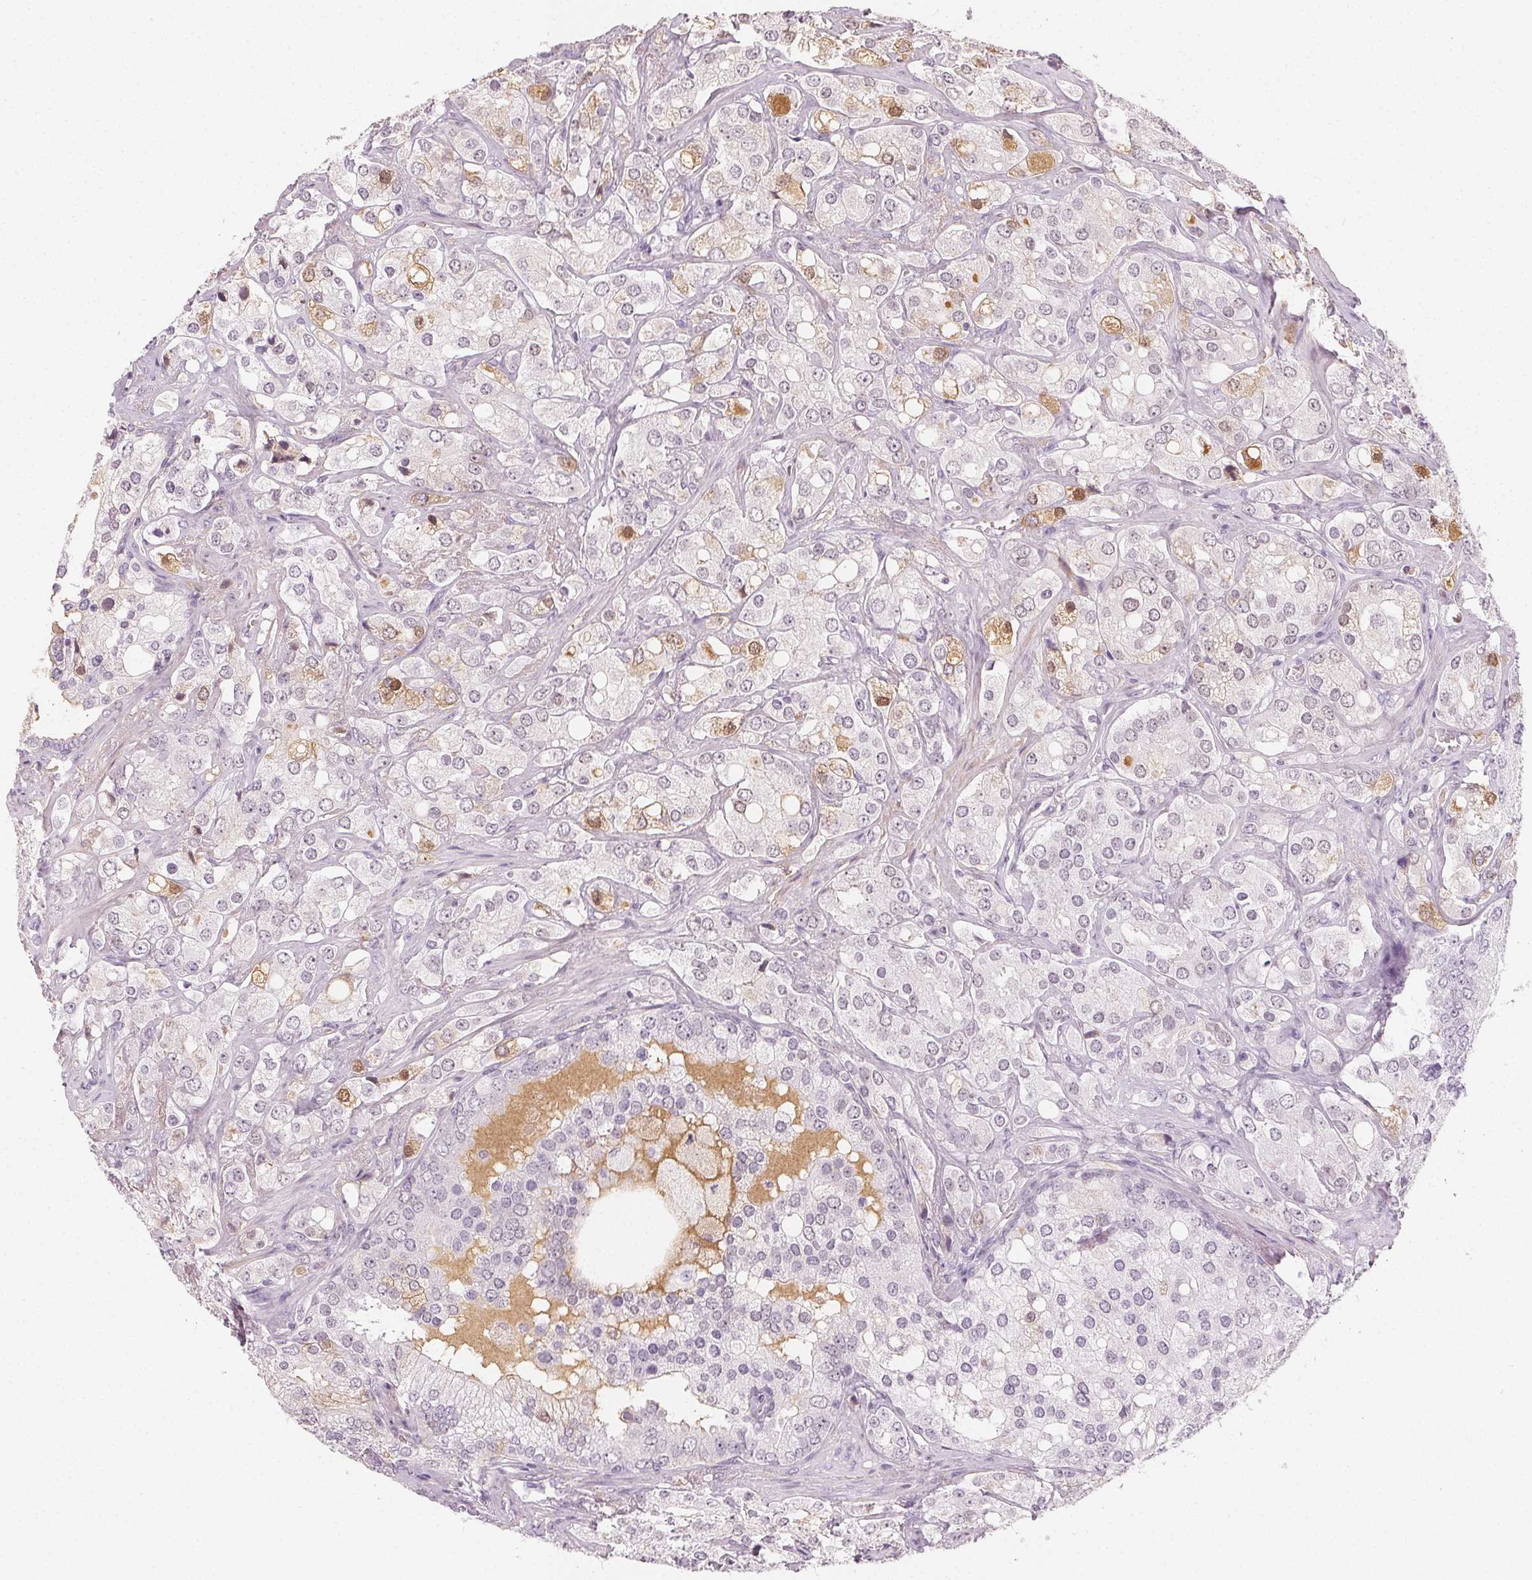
{"staining": {"intensity": "weak", "quantity": "<25%", "location": "cytoplasmic/membranous,nuclear"}, "tissue": "prostate cancer", "cell_type": "Tumor cells", "image_type": "cancer", "snomed": [{"axis": "morphology", "description": "Adenocarcinoma, High grade"}, {"axis": "topography", "description": "Prostate"}], "caption": "Immunohistochemical staining of adenocarcinoma (high-grade) (prostate) reveals no significant expression in tumor cells. The staining was performed using DAB (3,3'-diaminobenzidine) to visualize the protein expression in brown, while the nuclei were stained in blue with hematoxylin (Magnification: 20x).", "gene": "AFM", "patient": {"sex": "male", "age": 67}}